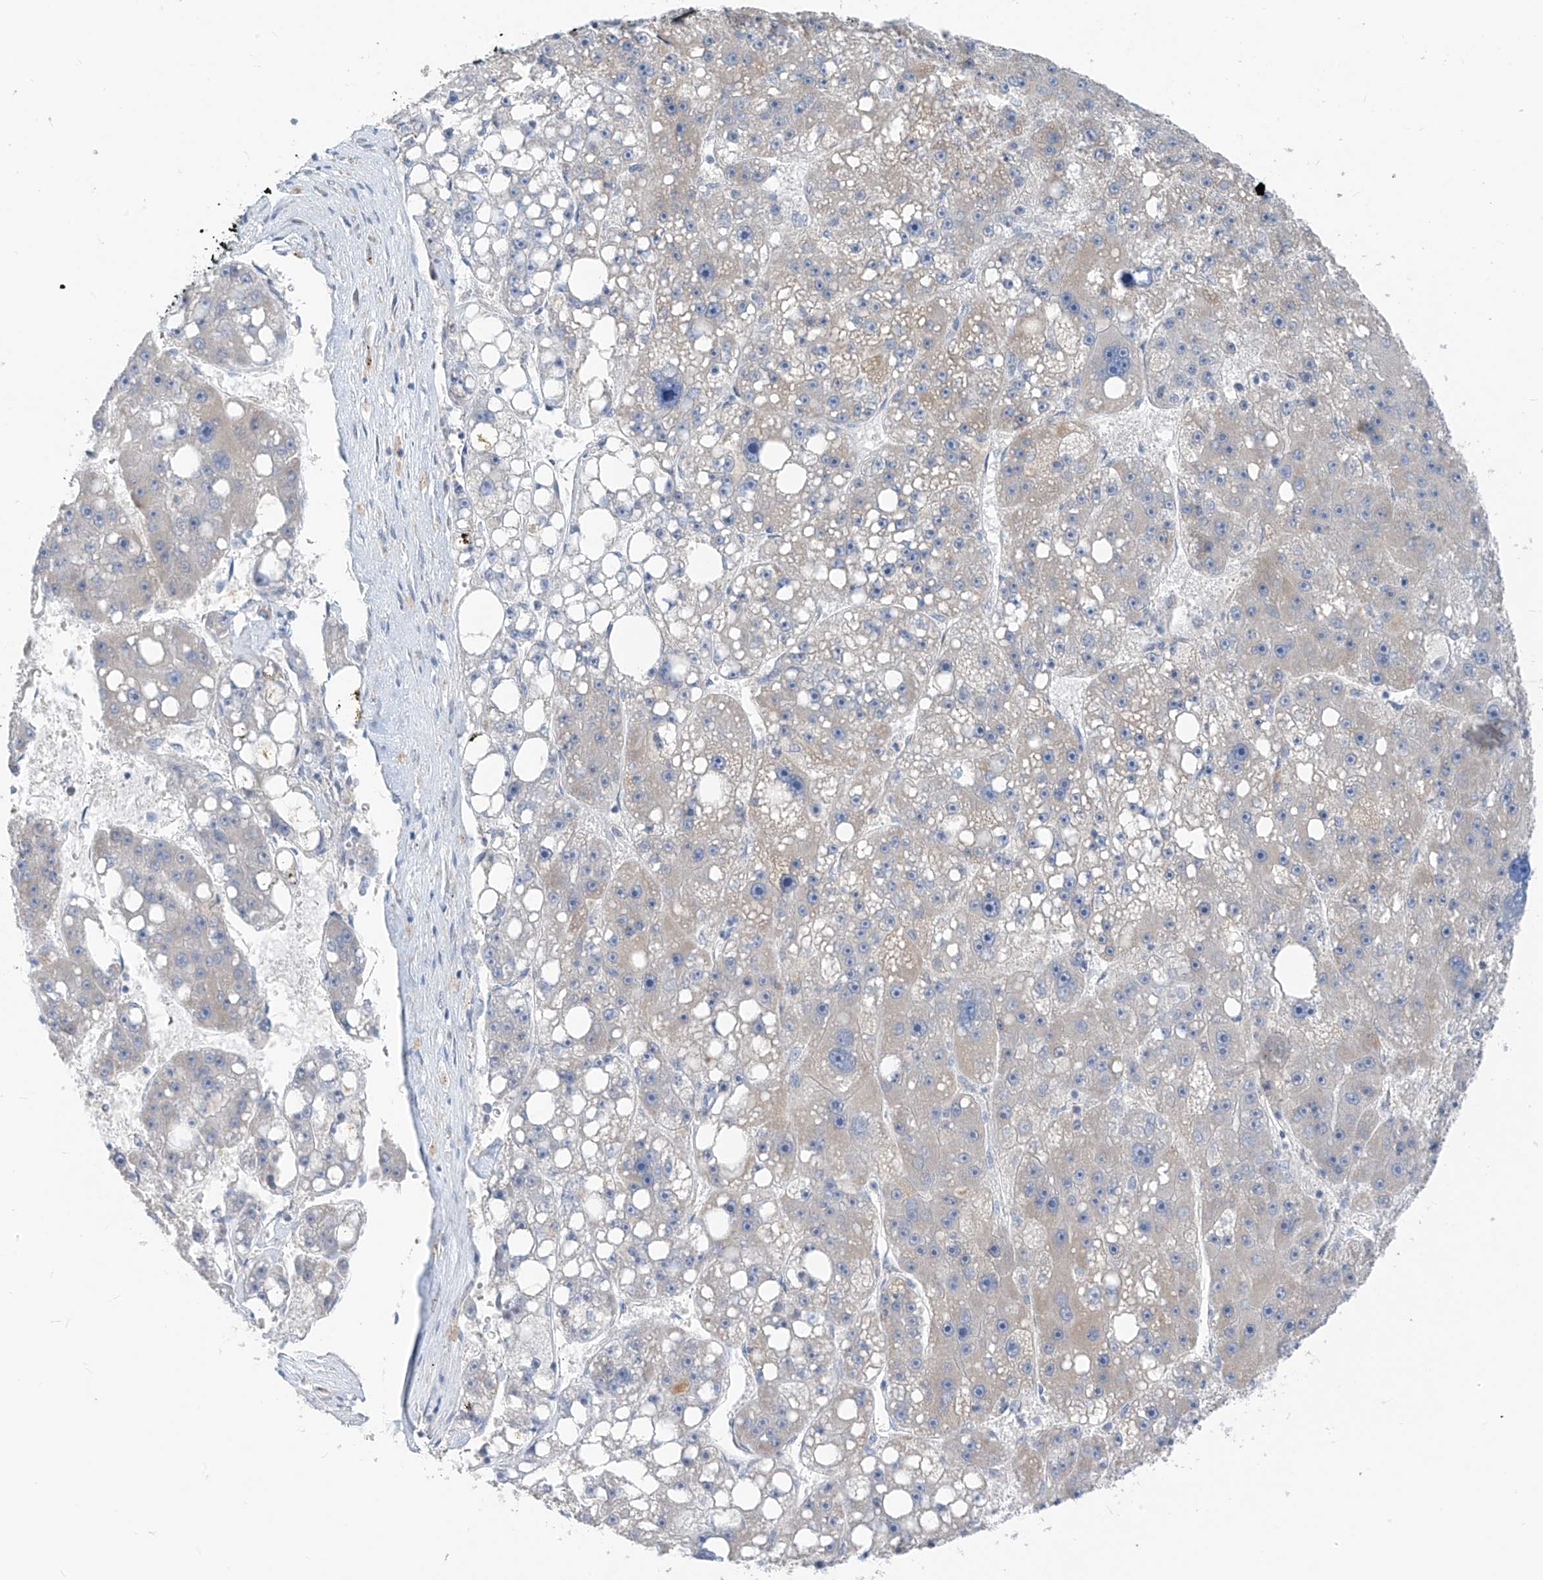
{"staining": {"intensity": "negative", "quantity": "none", "location": "none"}, "tissue": "liver cancer", "cell_type": "Tumor cells", "image_type": "cancer", "snomed": [{"axis": "morphology", "description": "Carcinoma, Hepatocellular, NOS"}, {"axis": "topography", "description": "Liver"}], "caption": "Tumor cells are negative for brown protein staining in liver hepatocellular carcinoma. (DAB (3,3'-diaminobenzidine) immunohistochemistry visualized using brightfield microscopy, high magnification).", "gene": "LDAH", "patient": {"sex": "female", "age": 61}}